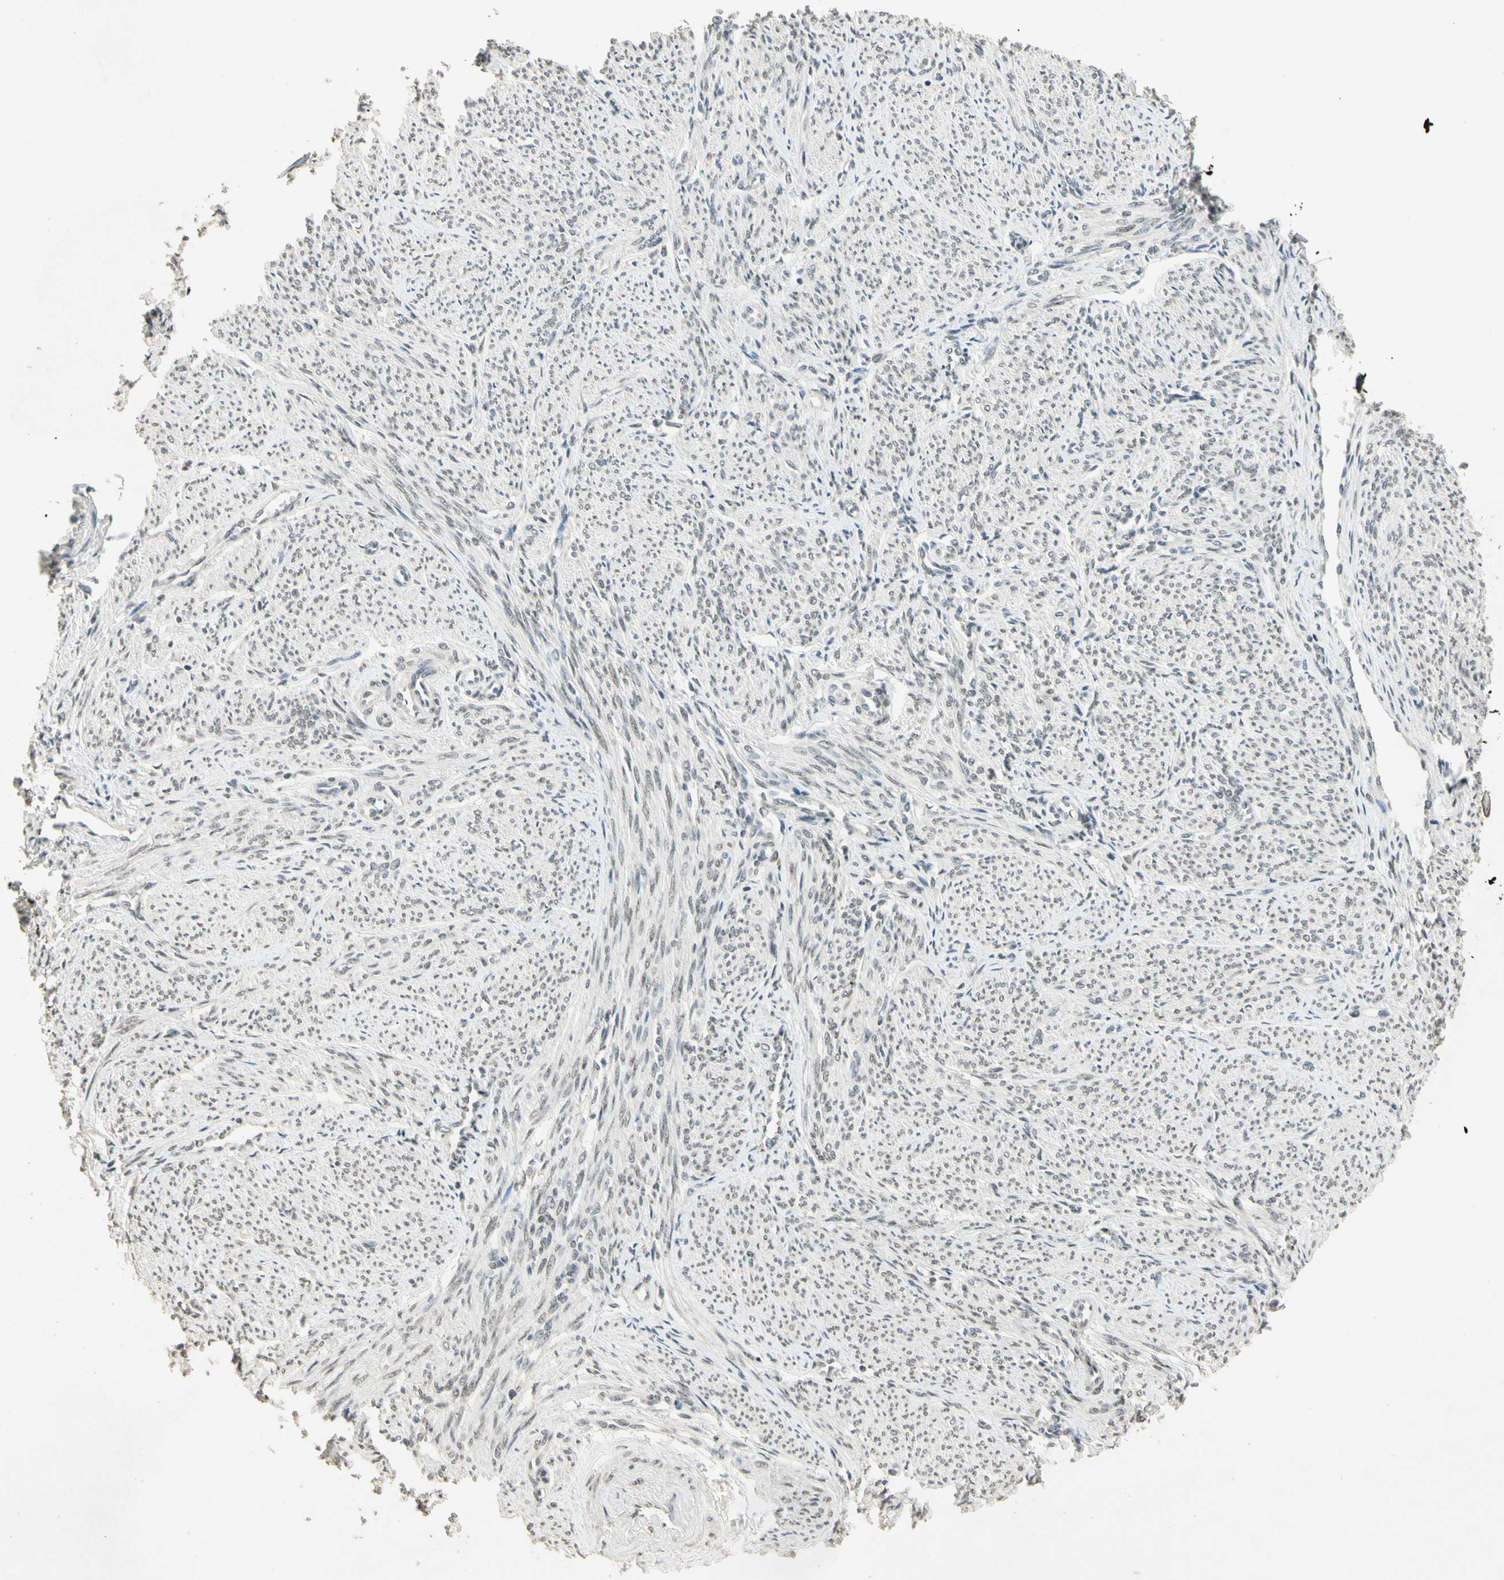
{"staining": {"intensity": "moderate", "quantity": ">75%", "location": "nuclear"}, "tissue": "smooth muscle", "cell_type": "Smooth muscle cells", "image_type": "normal", "snomed": [{"axis": "morphology", "description": "Normal tissue, NOS"}, {"axis": "topography", "description": "Smooth muscle"}], "caption": "A micrograph of smooth muscle stained for a protein shows moderate nuclear brown staining in smooth muscle cells.", "gene": "ZBTB4", "patient": {"sex": "female", "age": 65}}